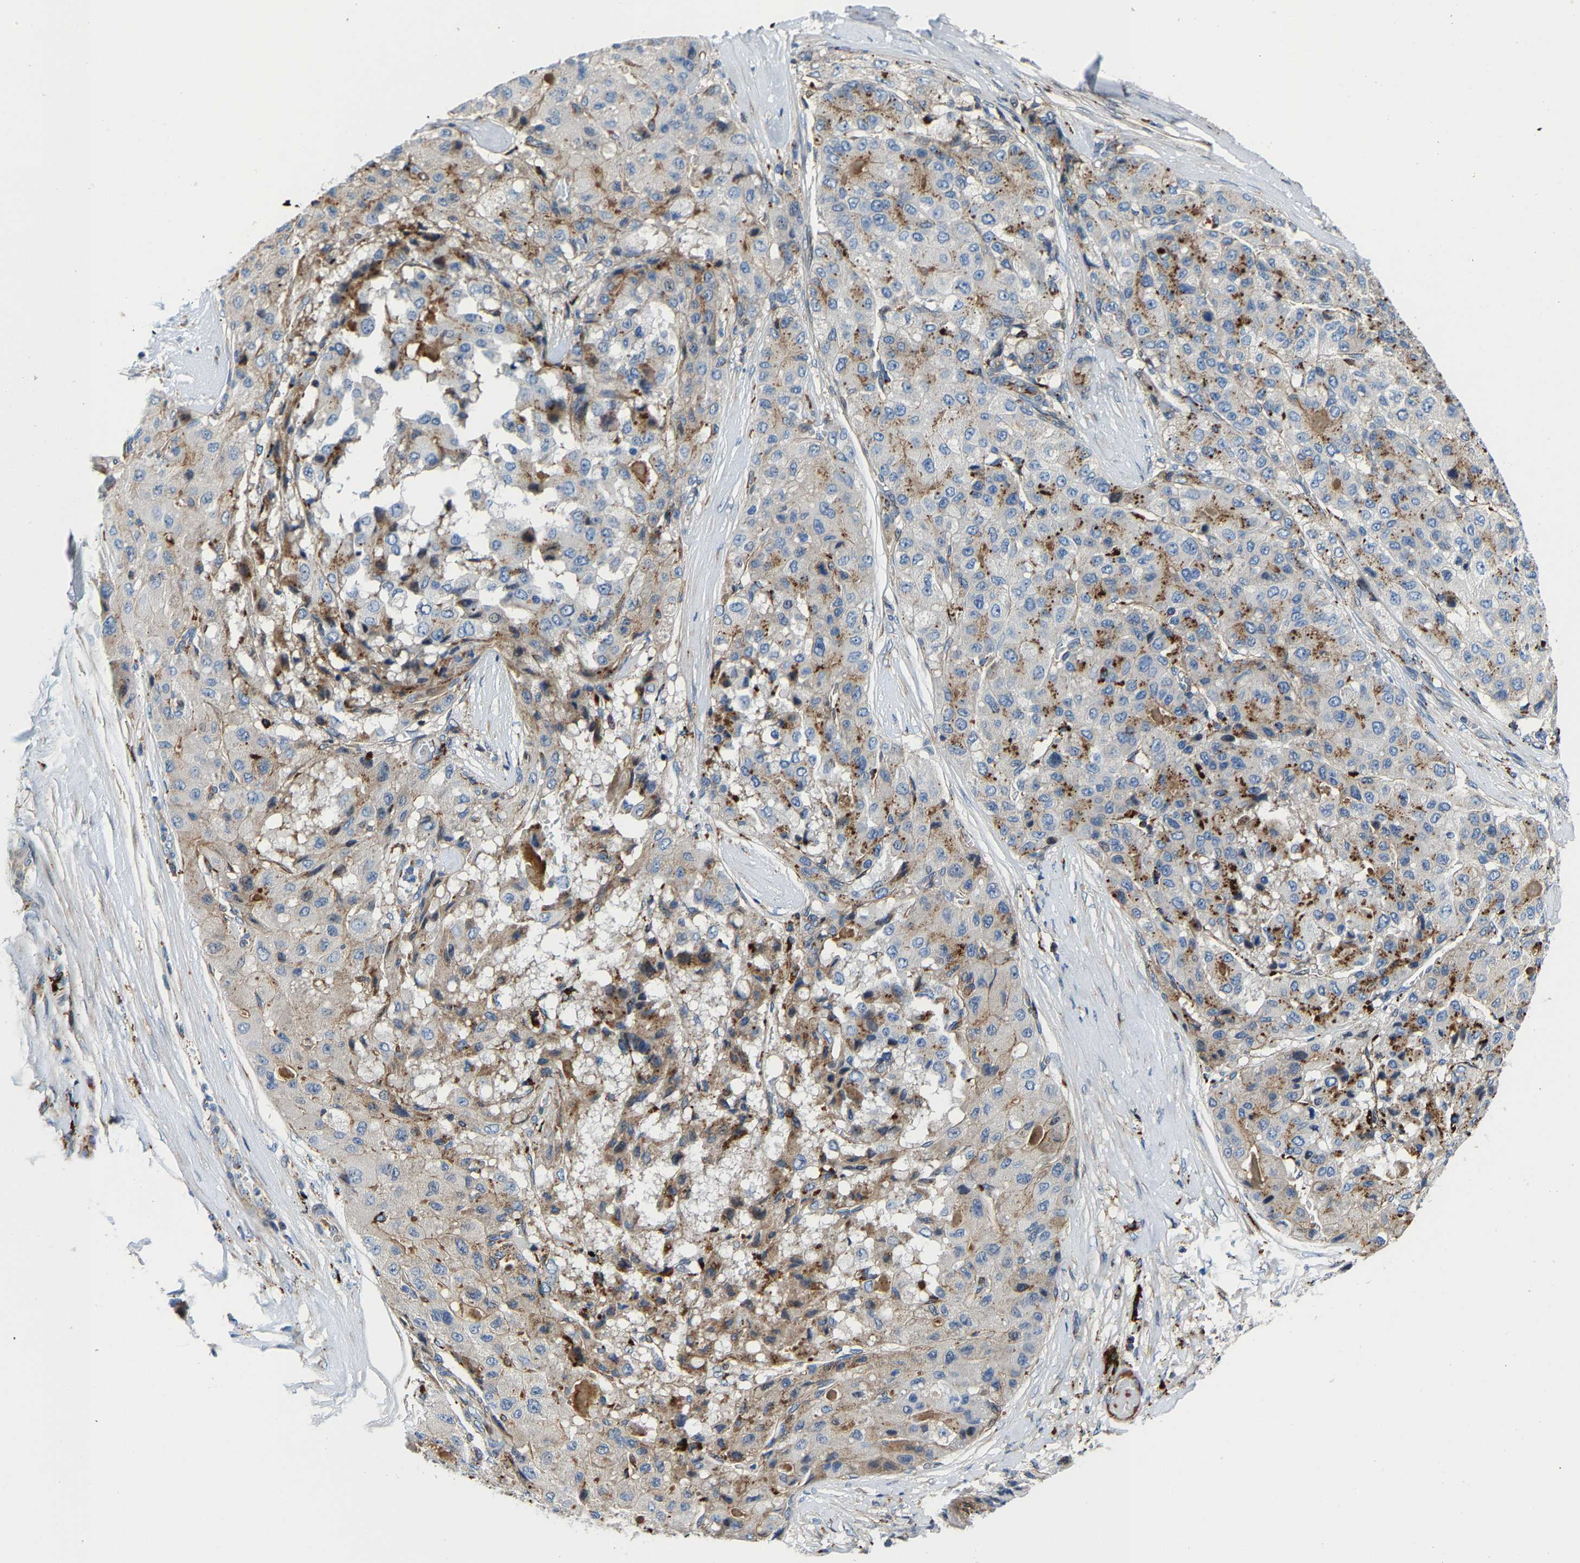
{"staining": {"intensity": "moderate", "quantity": "25%-75%", "location": "cytoplasmic/membranous"}, "tissue": "liver cancer", "cell_type": "Tumor cells", "image_type": "cancer", "snomed": [{"axis": "morphology", "description": "Carcinoma, Hepatocellular, NOS"}, {"axis": "topography", "description": "Liver"}], "caption": "Liver cancer (hepatocellular carcinoma) stained with DAB immunohistochemistry demonstrates medium levels of moderate cytoplasmic/membranous positivity in approximately 25%-75% of tumor cells.", "gene": "DPP7", "patient": {"sex": "male", "age": 80}}